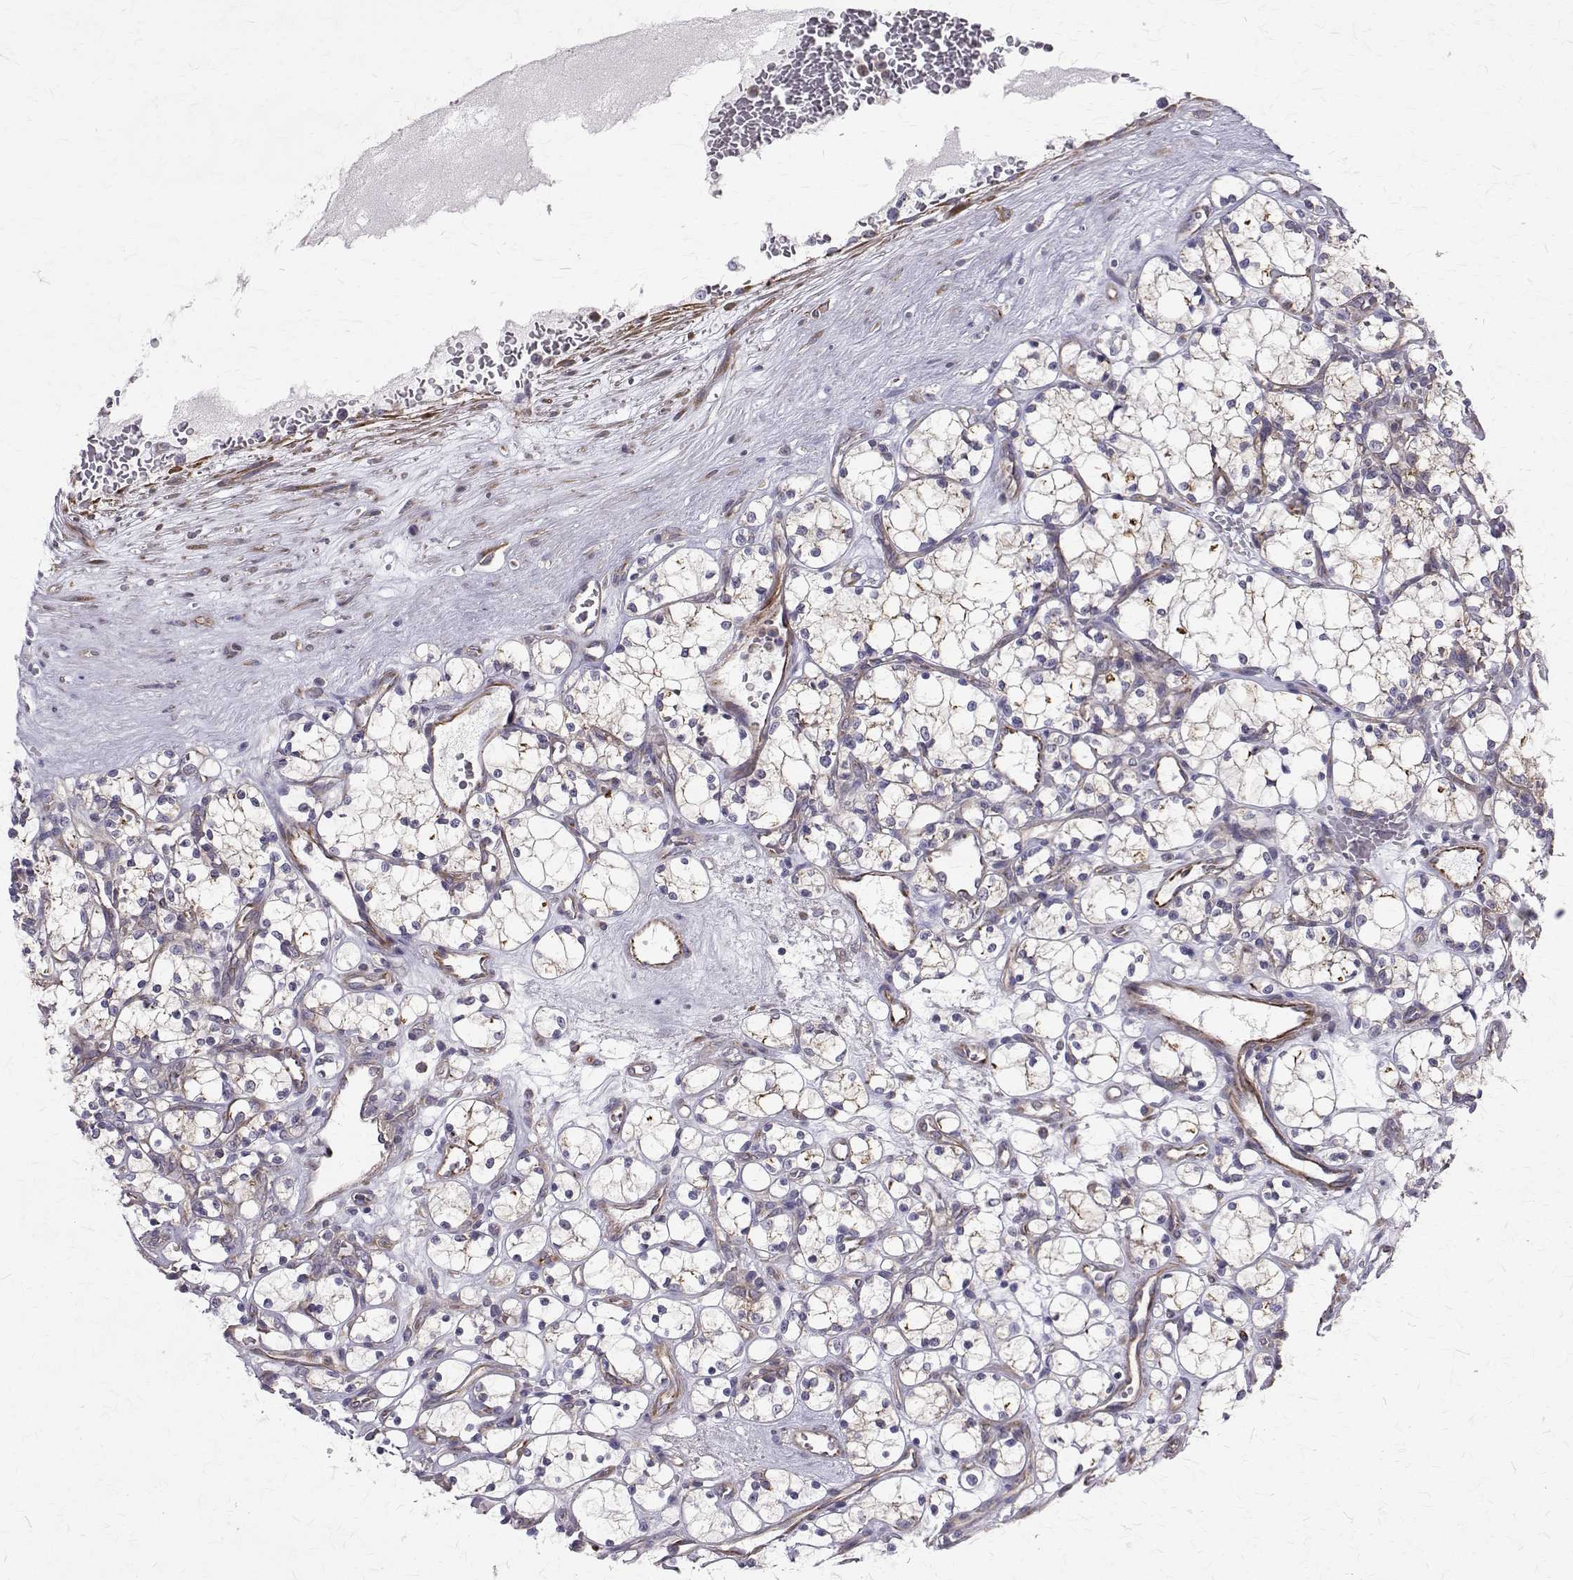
{"staining": {"intensity": "negative", "quantity": "none", "location": "none"}, "tissue": "renal cancer", "cell_type": "Tumor cells", "image_type": "cancer", "snomed": [{"axis": "morphology", "description": "Adenocarcinoma, NOS"}, {"axis": "topography", "description": "Kidney"}], "caption": "An IHC image of renal cancer (adenocarcinoma) is shown. There is no staining in tumor cells of renal cancer (adenocarcinoma). (Stains: DAB (3,3'-diaminobenzidine) IHC with hematoxylin counter stain, Microscopy: brightfield microscopy at high magnification).", "gene": "ARFGAP1", "patient": {"sex": "female", "age": 69}}